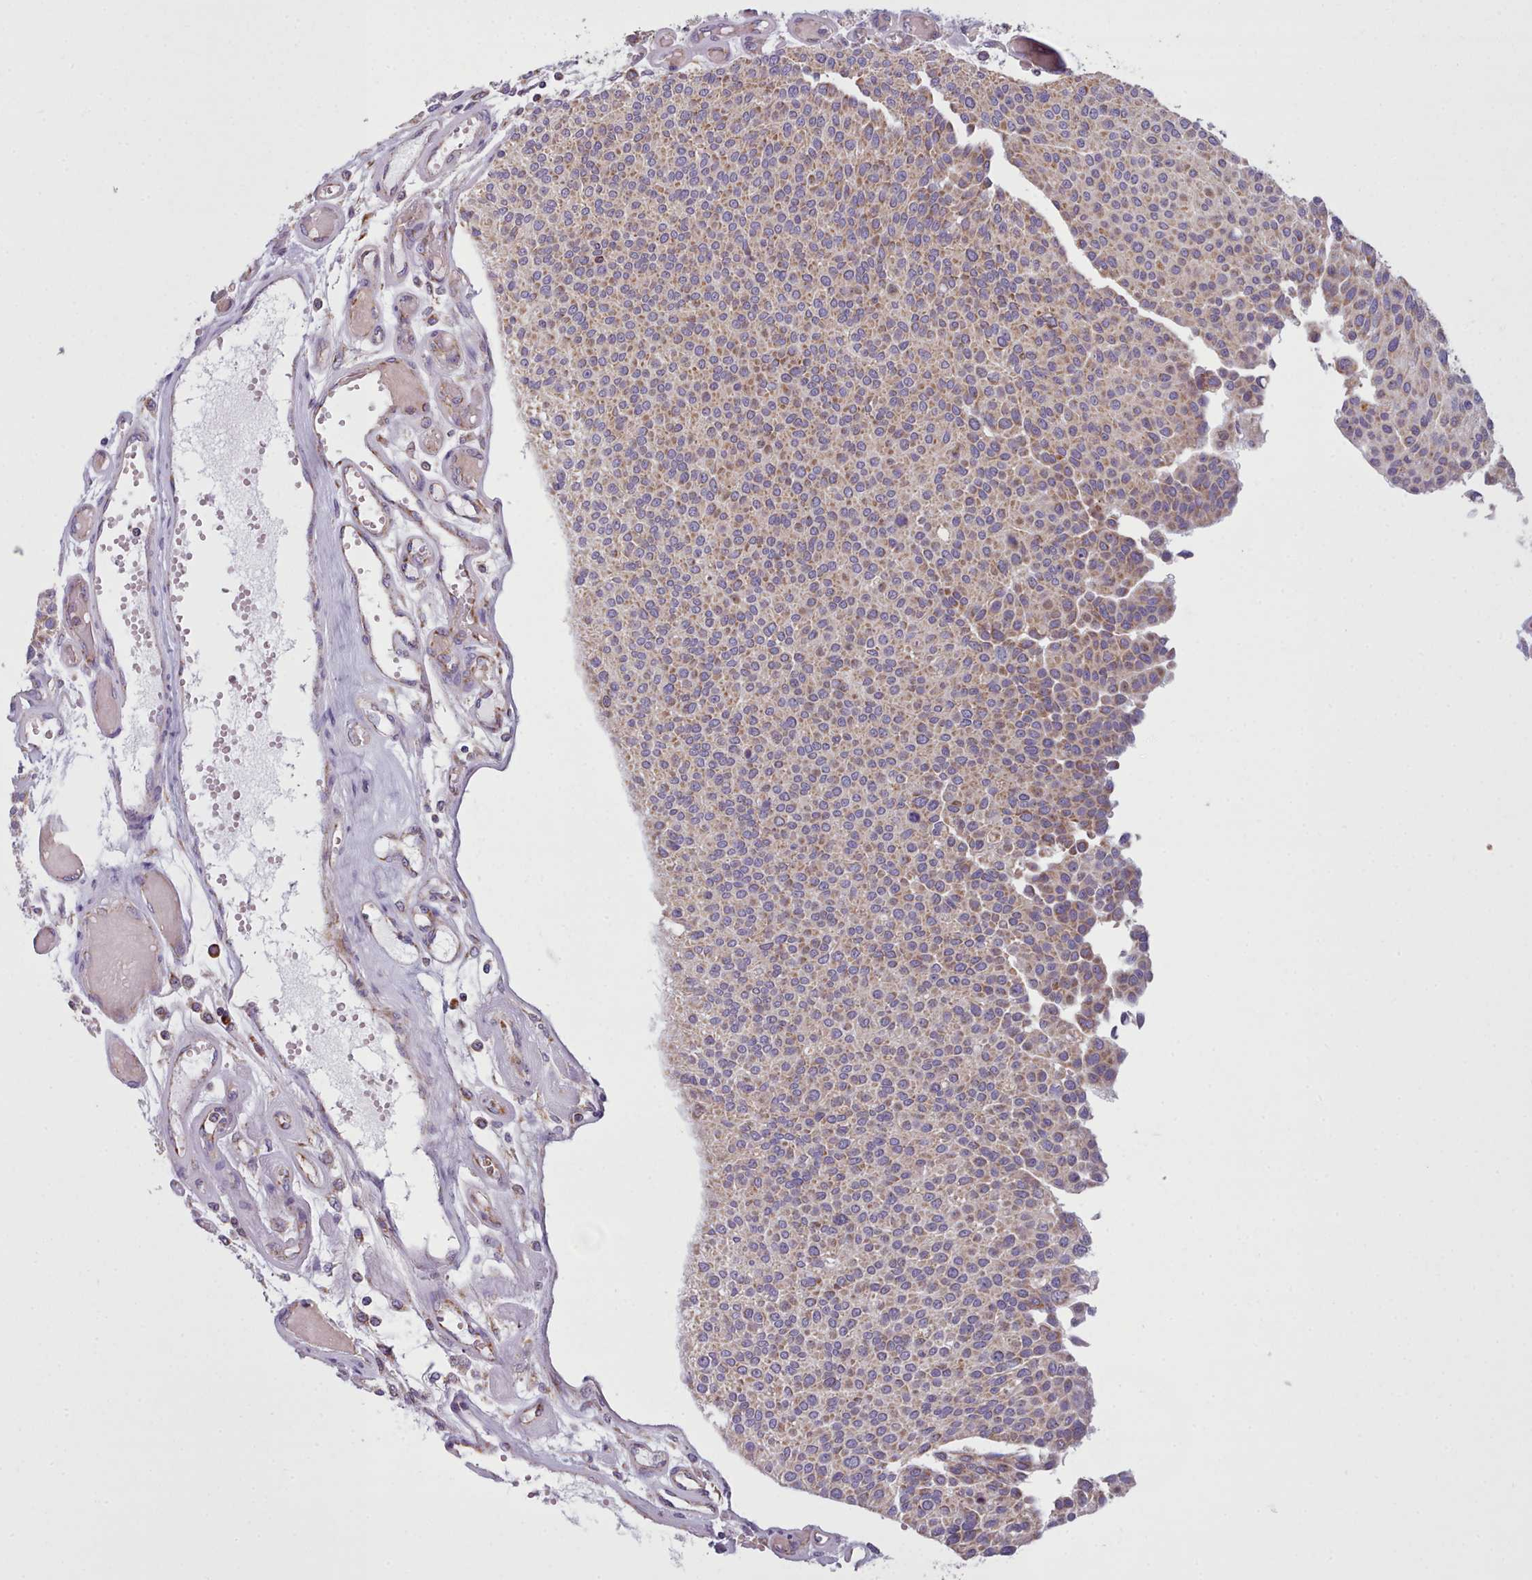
{"staining": {"intensity": "weak", "quantity": ">75%", "location": "cytoplasmic/membranous"}, "tissue": "urothelial cancer", "cell_type": "Tumor cells", "image_type": "cancer", "snomed": [{"axis": "morphology", "description": "Urothelial carcinoma, NOS"}, {"axis": "topography", "description": "Urinary bladder"}], "caption": "About >75% of tumor cells in urothelial cancer reveal weak cytoplasmic/membranous protein expression as visualized by brown immunohistochemical staining.", "gene": "SRP54", "patient": {"sex": "male", "age": 55}}